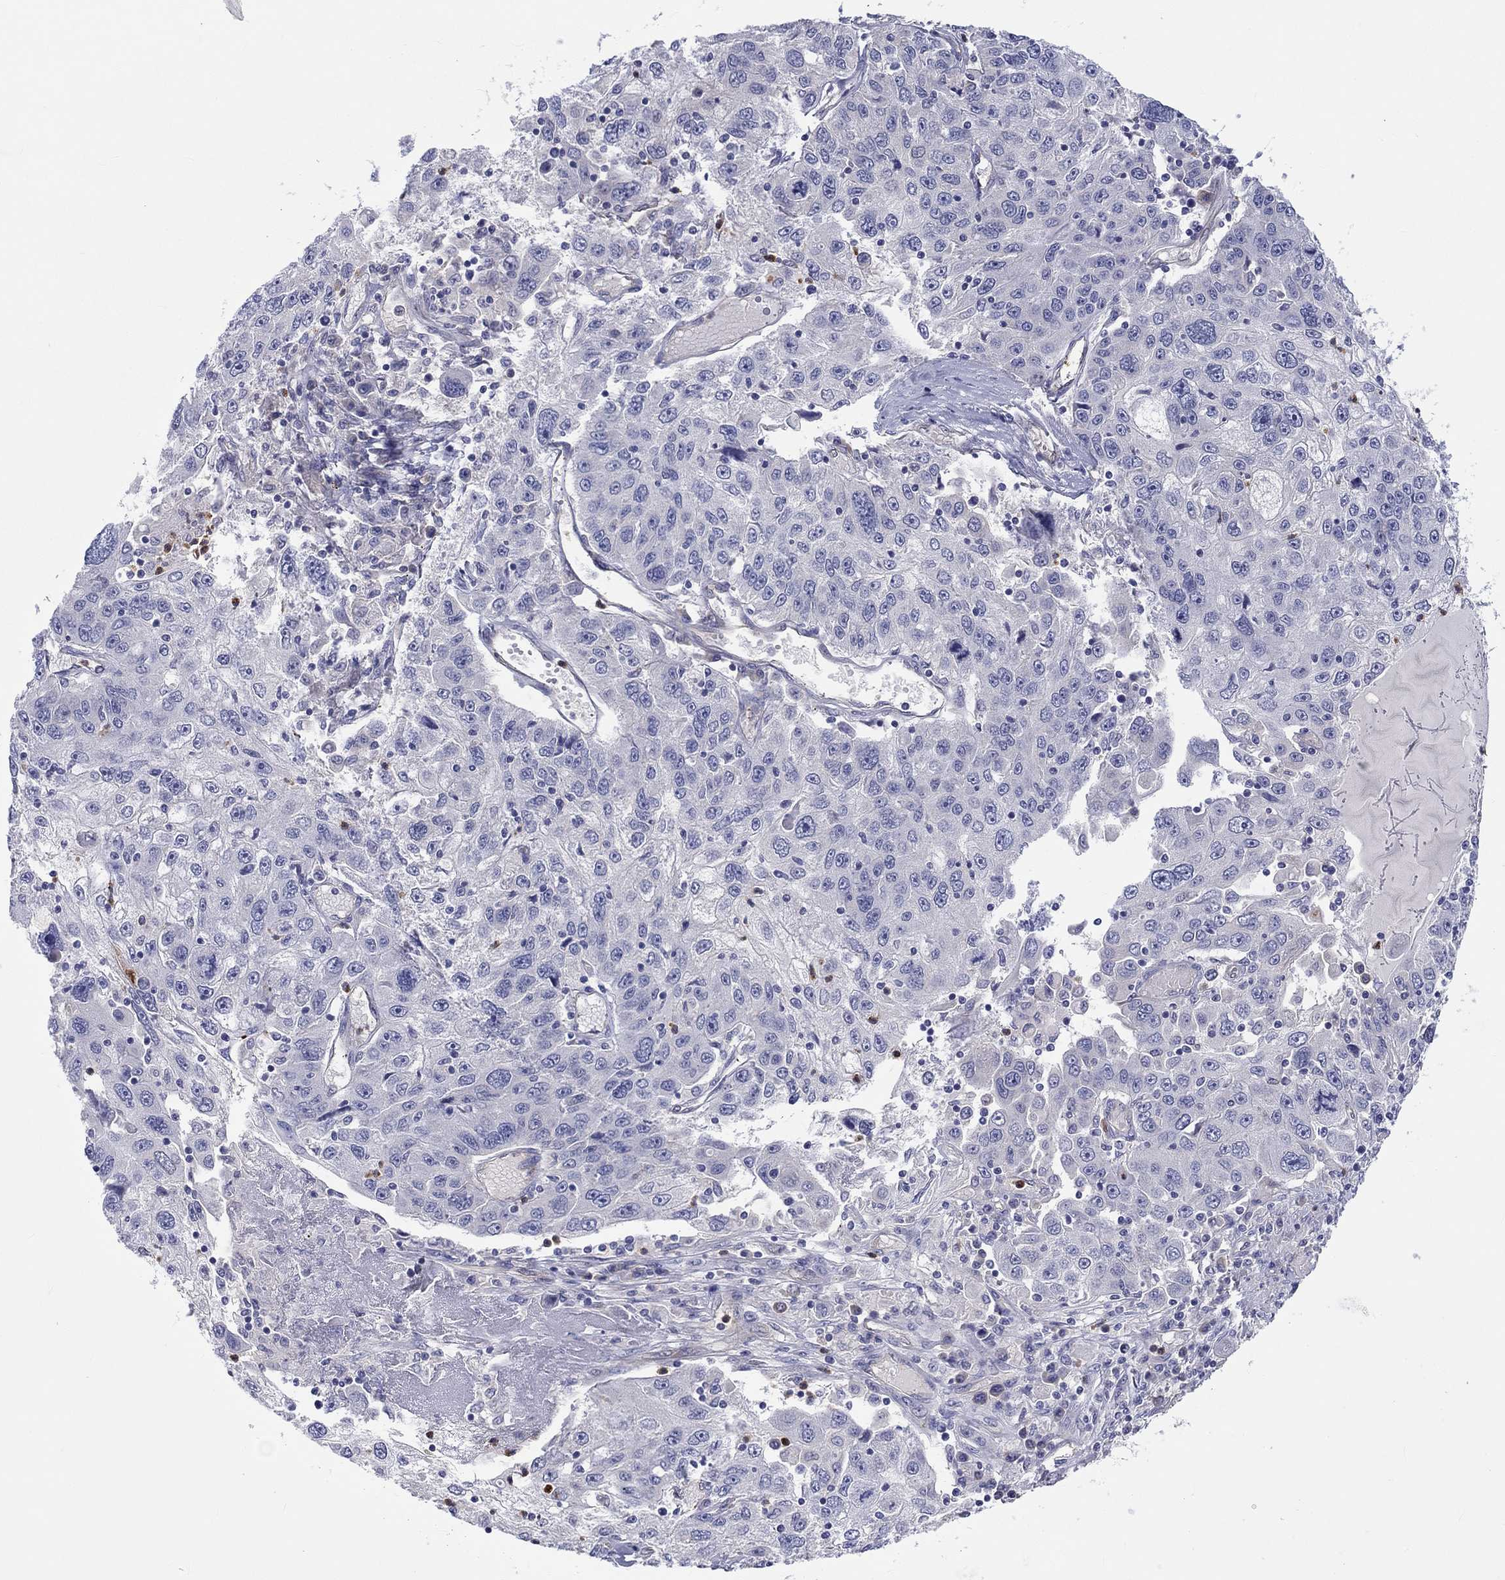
{"staining": {"intensity": "negative", "quantity": "none", "location": "none"}, "tissue": "stomach cancer", "cell_type": "Tumor cells", "image_type": "cancer", "snomed": [{"axis": "morphology", "description": "Adenocarcinoma, NOS"}, {"axis": "topography", "description": "Stomach"}], "caption": "Stomach cancer was stained to show a protein in brown. There is no significant expression in tumor cells. The staining was performed using DAB to visualize the protein expression in brown, while the nuclei were stained in blue with hematoxylin (Magnification: 20x).", "gene": "ABCG4", "patient": {"sex": "male", "age": 56}}